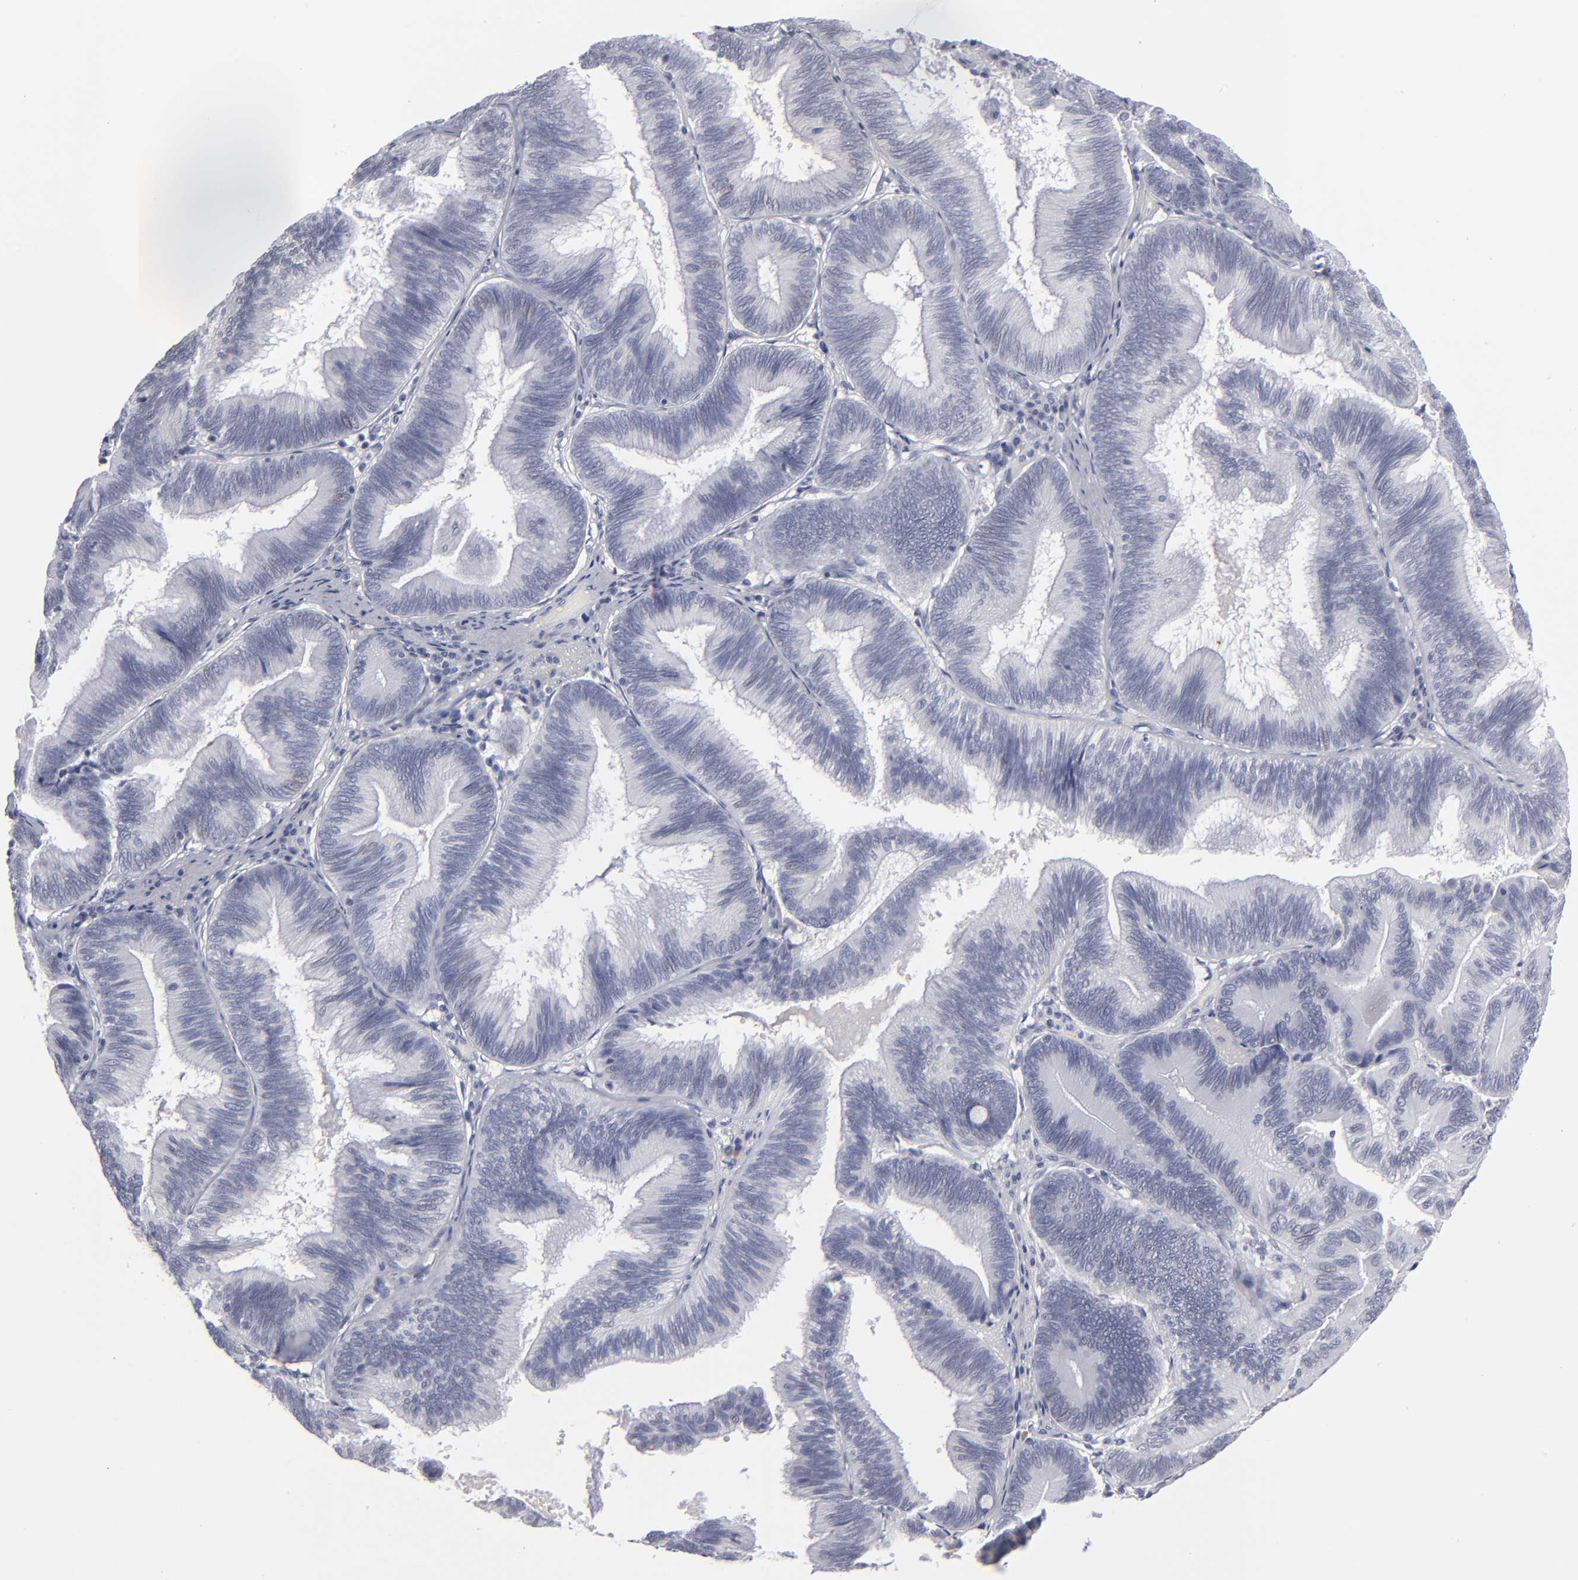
{"staining": {"intensity": "negative", "quantity": "none", "location": "none"}, "tissue": "pancreatic cancer", "cell_type": "Tumor cells", "image_type": "cancer", "snomed": [{"axis": "morphology", "description": "Adenocarcinoma, NOS"}, {"axis": "topography", "description": "Pancreas"}], "caption": "An IHC photomicrograph of adenocarcinoma (pancreatic) is shown. There is no staining in tumor cells of adenocarcinoma (pancreatic).", "gene": "RPH3A", "patient": {"sex": "male", "age": 82}}